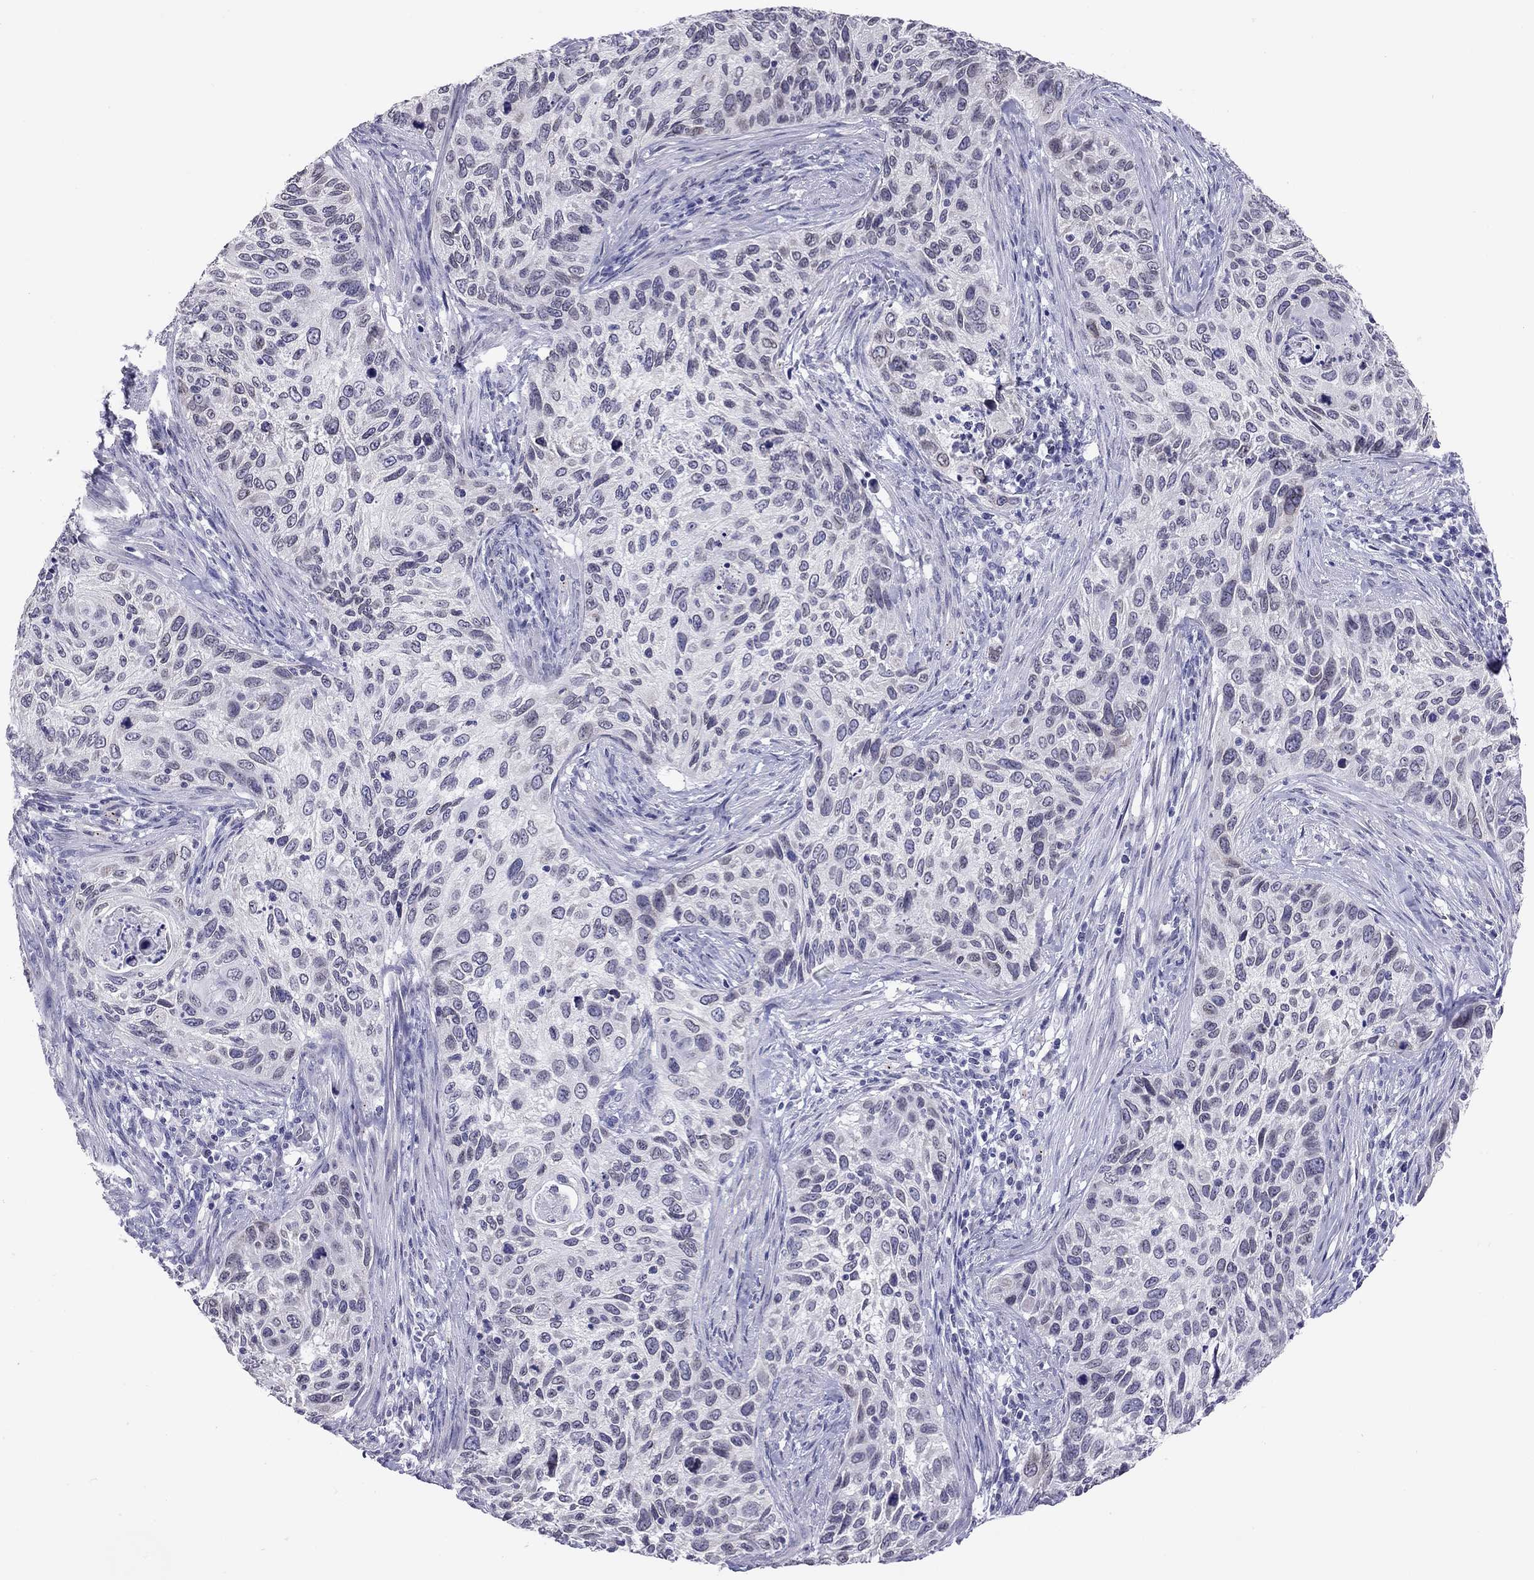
{"staining": {"intensity": "negative", "quantity": "none", "location": "none"}, "tissue": "cervical cancer", "cell_type": "Tumor cells", "image_type": "cancer", "snomed": [{"axis": "morphology", "description": "Squamous cell carcinoma, NOS"}, {"axis": "topography", "description": "Cervix"}], "caption": "The histopathology image displays no staining of tumor cells in cervical squamous cell carcinoma. (Stains: DAB (3,3'-diaminobenzidine) immunohistochemistry with hematoxylin counter stain, Microscopy: brightfield microscopy at high magnification).", "gene": "ARMC12", "patient": {"sex": "female", "age": 70}}